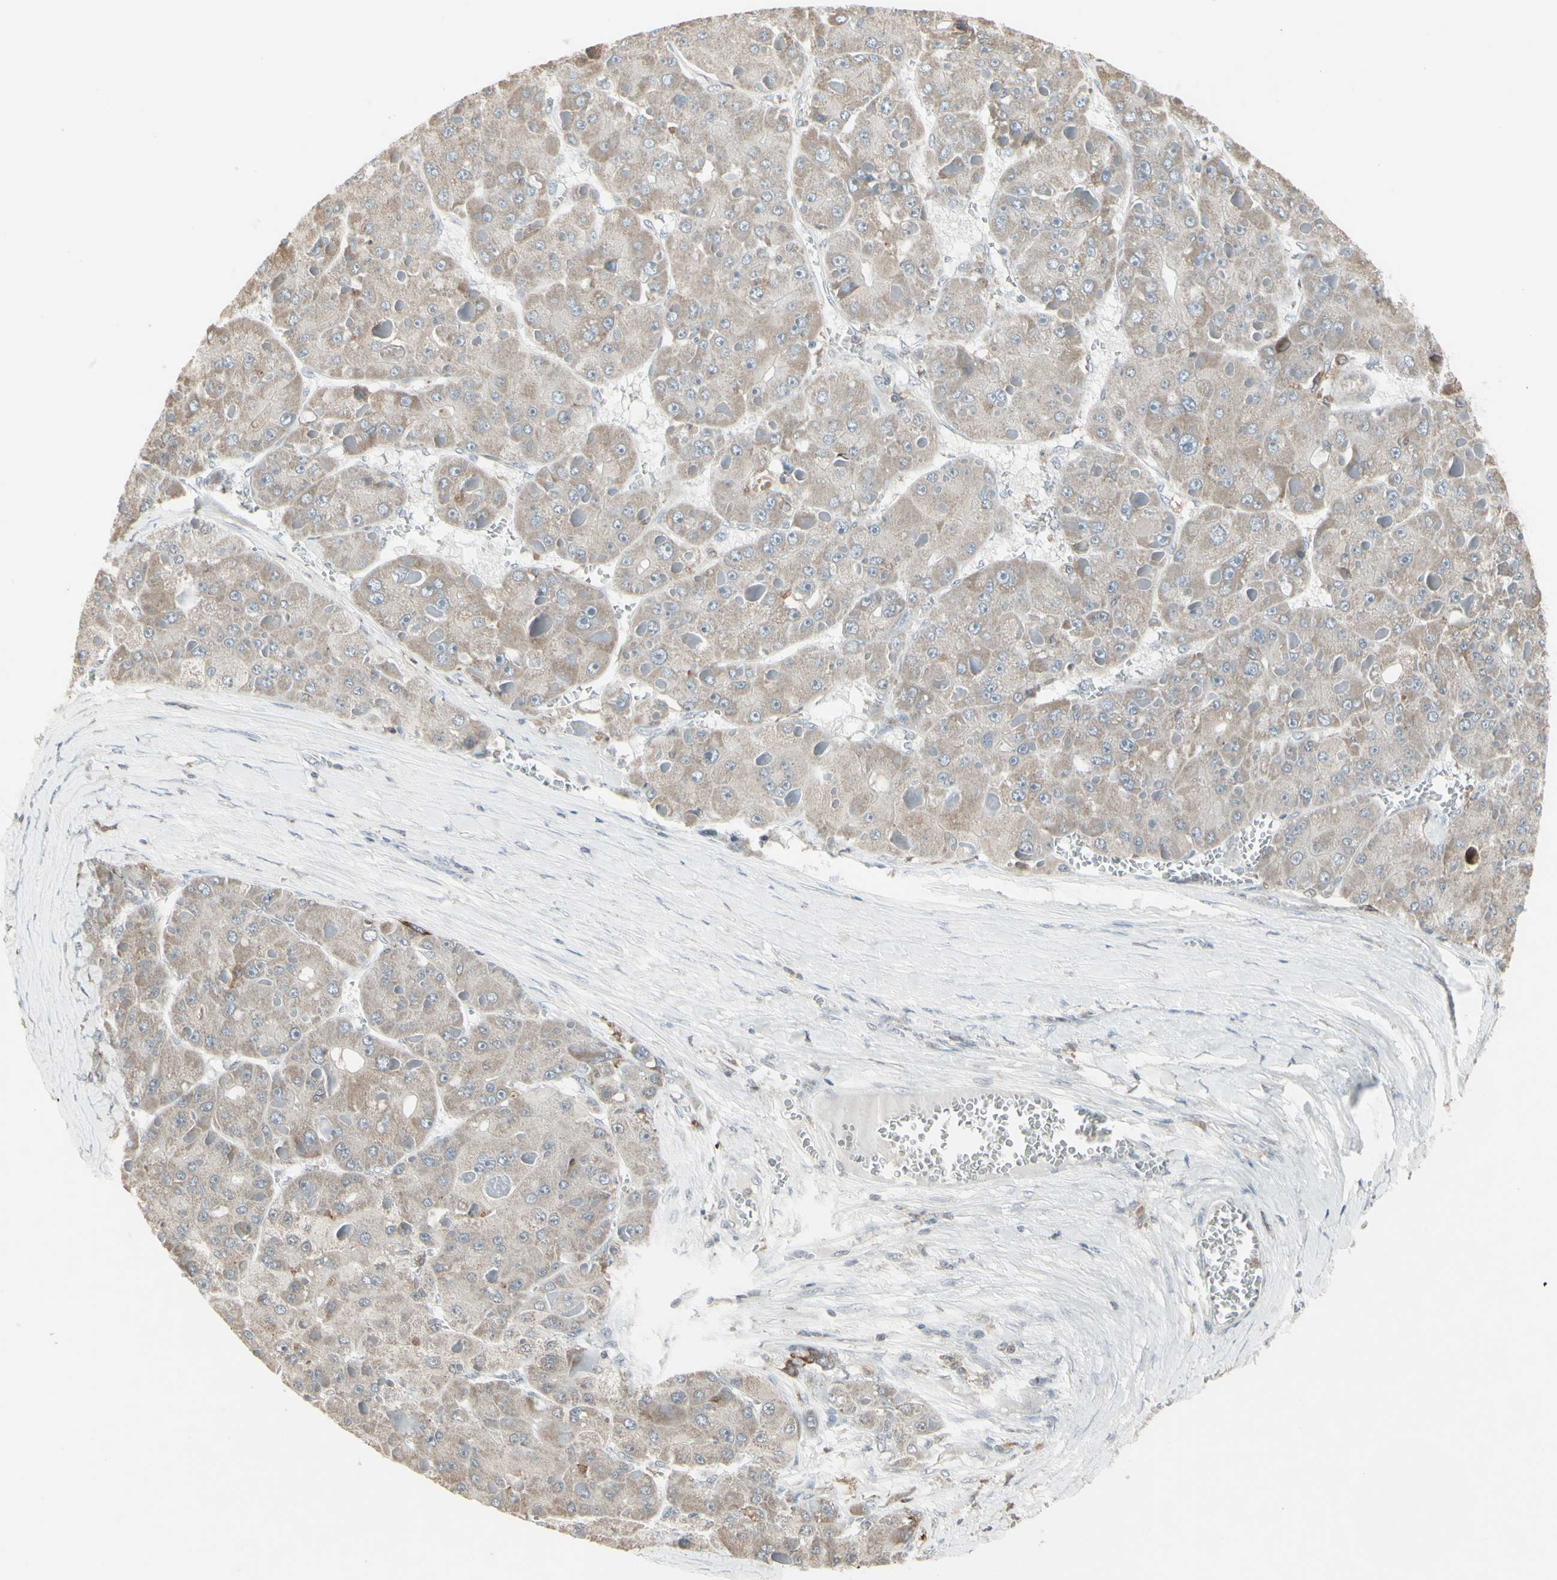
{"staining": {"intensity": "moderate", "quantity": "<25%", "location": "cytoplasmic/membranous"}, "tissue": "liver cancer", "cell_type": "Tumor cells", "image_type": "cancer", "snomed": [{"axis": "morphology", "description": "Carcinoma, Hepatocellular, NOS"}, {"axis": "topography", "description": "Liver"}], "caption": "Immunohistochemical staining of liver cancer (hepatocellular carcinoma) exhibits low levels of moderate cytoplasmic/membranous protein staining in approximately <25% of tumor cells.", "gene": "SAMSN1", "patient": {"sex": "female", "age": 73}}